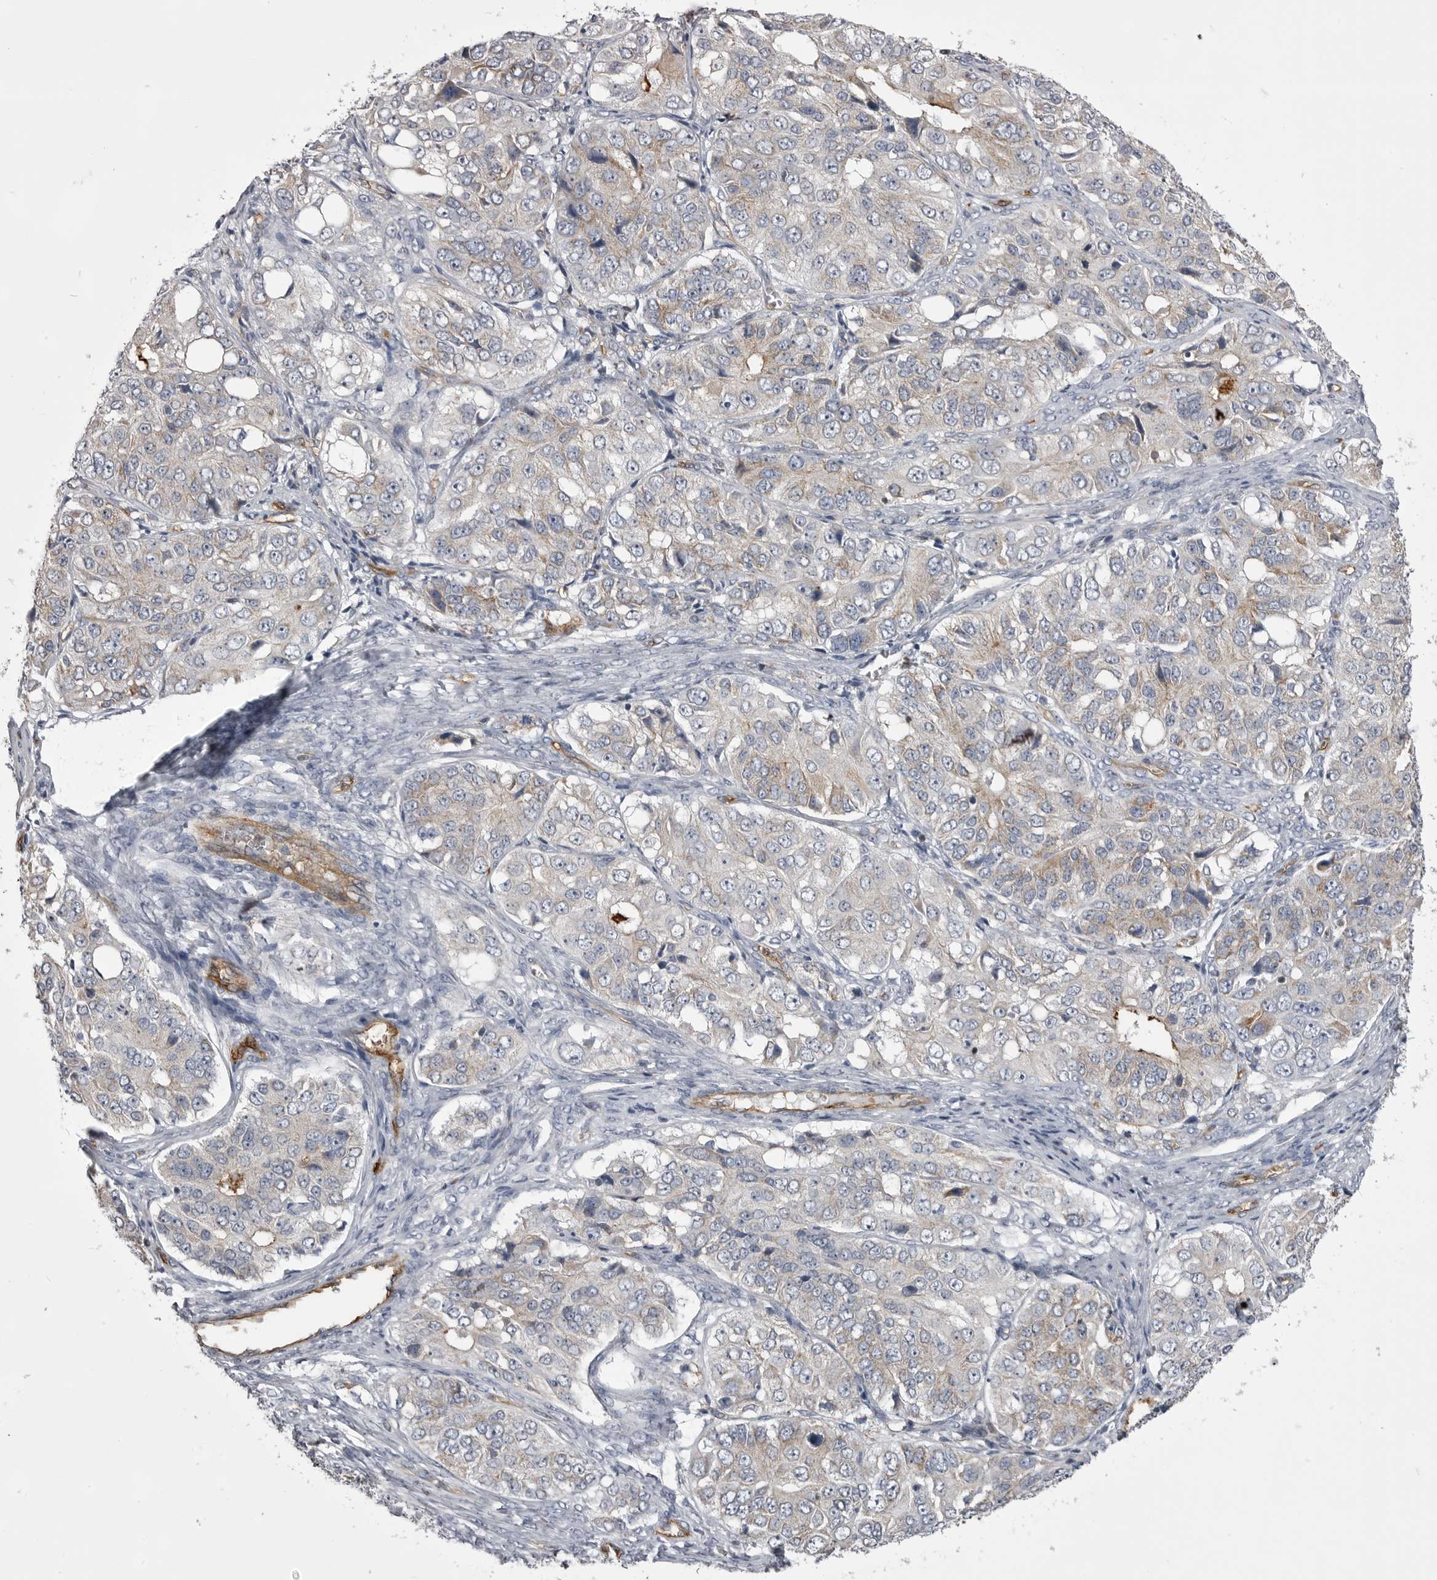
{"staining": {"intensity": "moderate", "quantity": "25%-75%", "location": "cytoplasmic/membranous"}, "tissue": "ovarian cancer", "cell_type": "Tumor cells", "image_type": "cancer", "snomed": [{"axis": "morphology", "description": "Carcinoma, endometroid"}, {"axis": "topography", "description": "Ovary"}], "caption": "Moderate cytoplasmic/membranous protein staining is identified in approximately 25%-75% of tumor cells in ovarian cancer.", "gene": "OPLAH", "patient": {"sex": "female", "age": 51}}